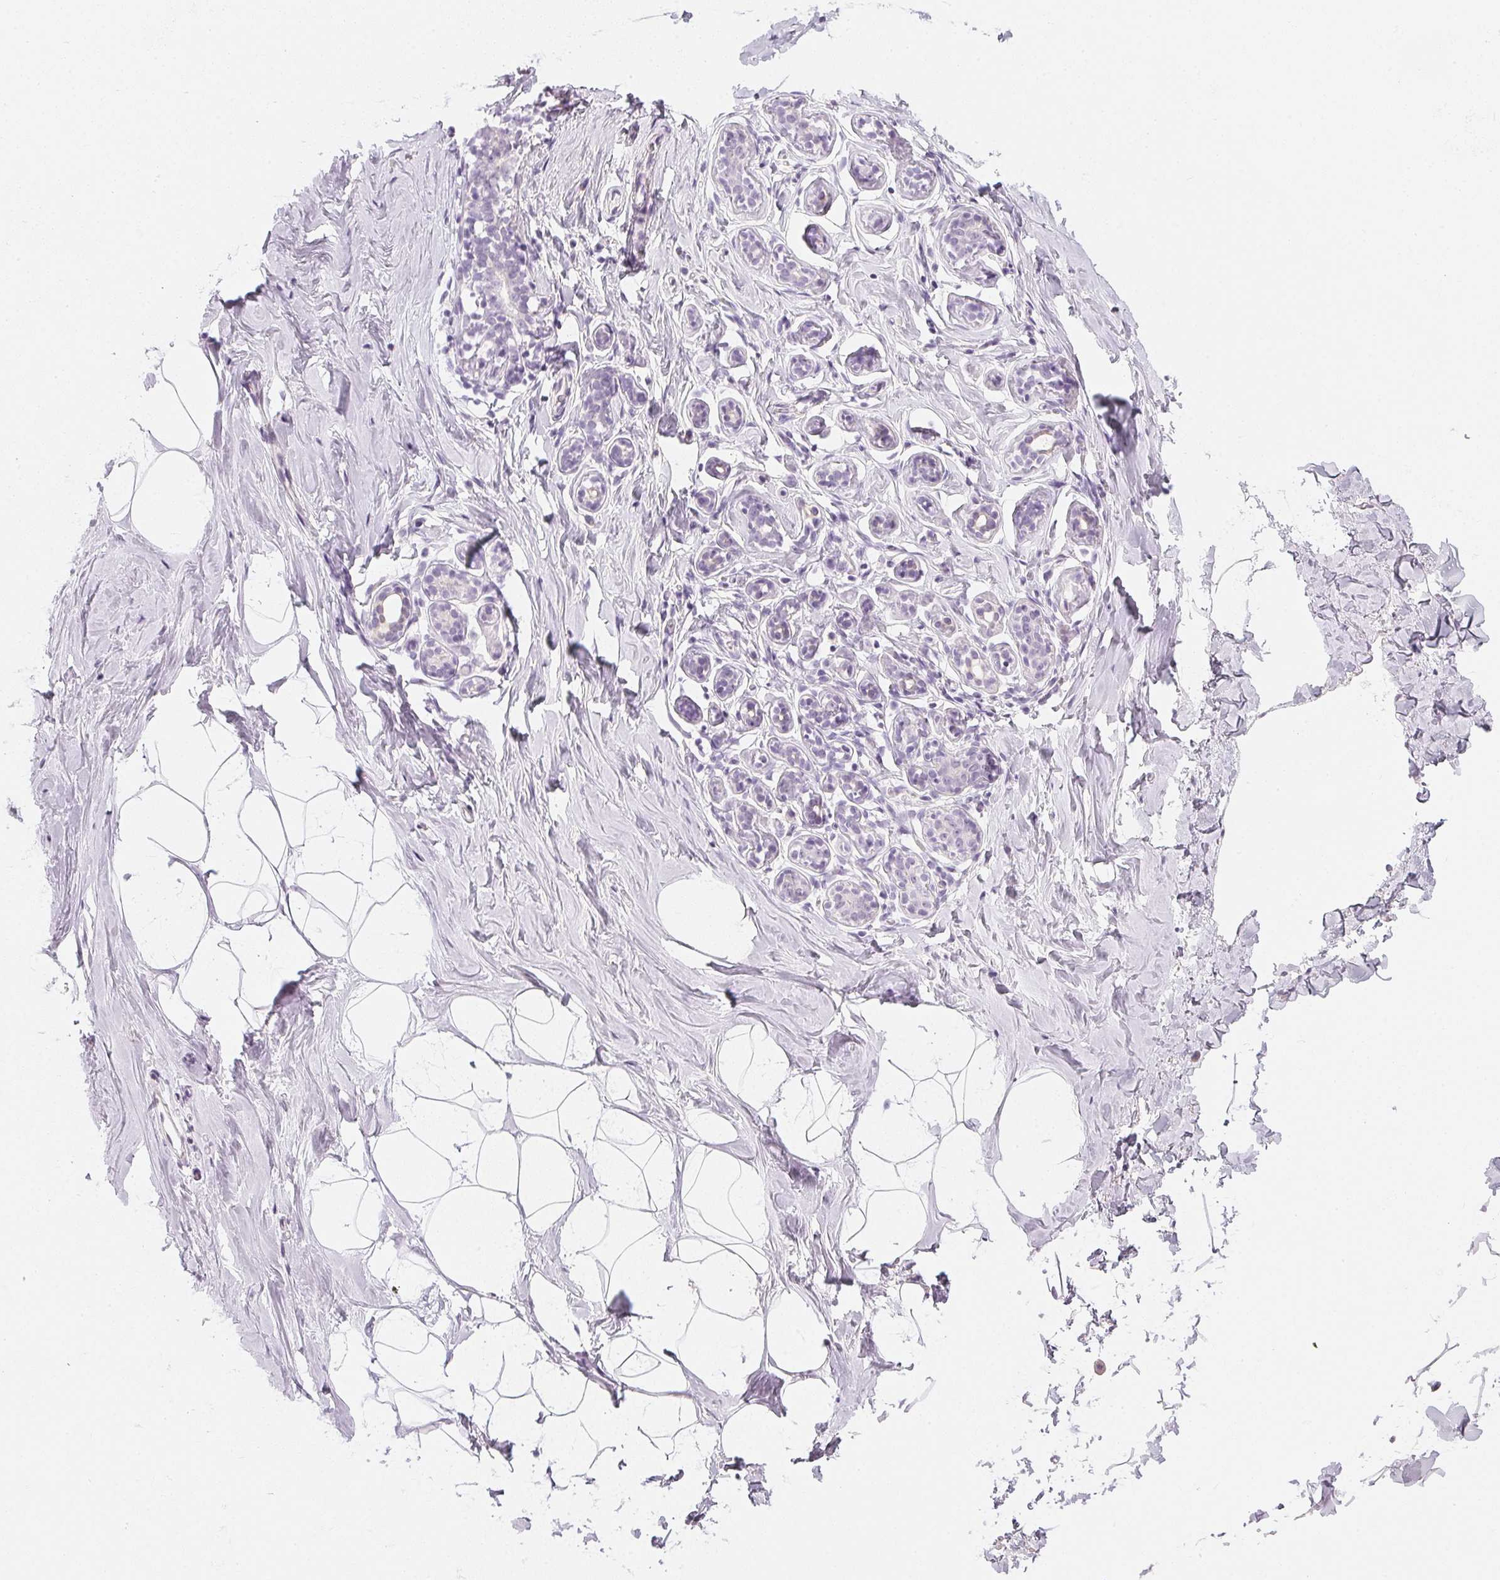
{"staining": {"intensity": "negative", "quantity": "none", "location": "none"}, "tissue": "breast", "cell_type": "Adipocytes", "image_type": "normal", "snomed": [{"axis": "morphology", "description": "Normal tissue, NOS"}, {"axis": "topography", "description": "Breast"}], "caption": "Immunohistochemical staining of normal human breast exhibits no significant positivity in adipocytes.", "gene": "CHST4", "patient": {"sex": "female", "age": 32}}